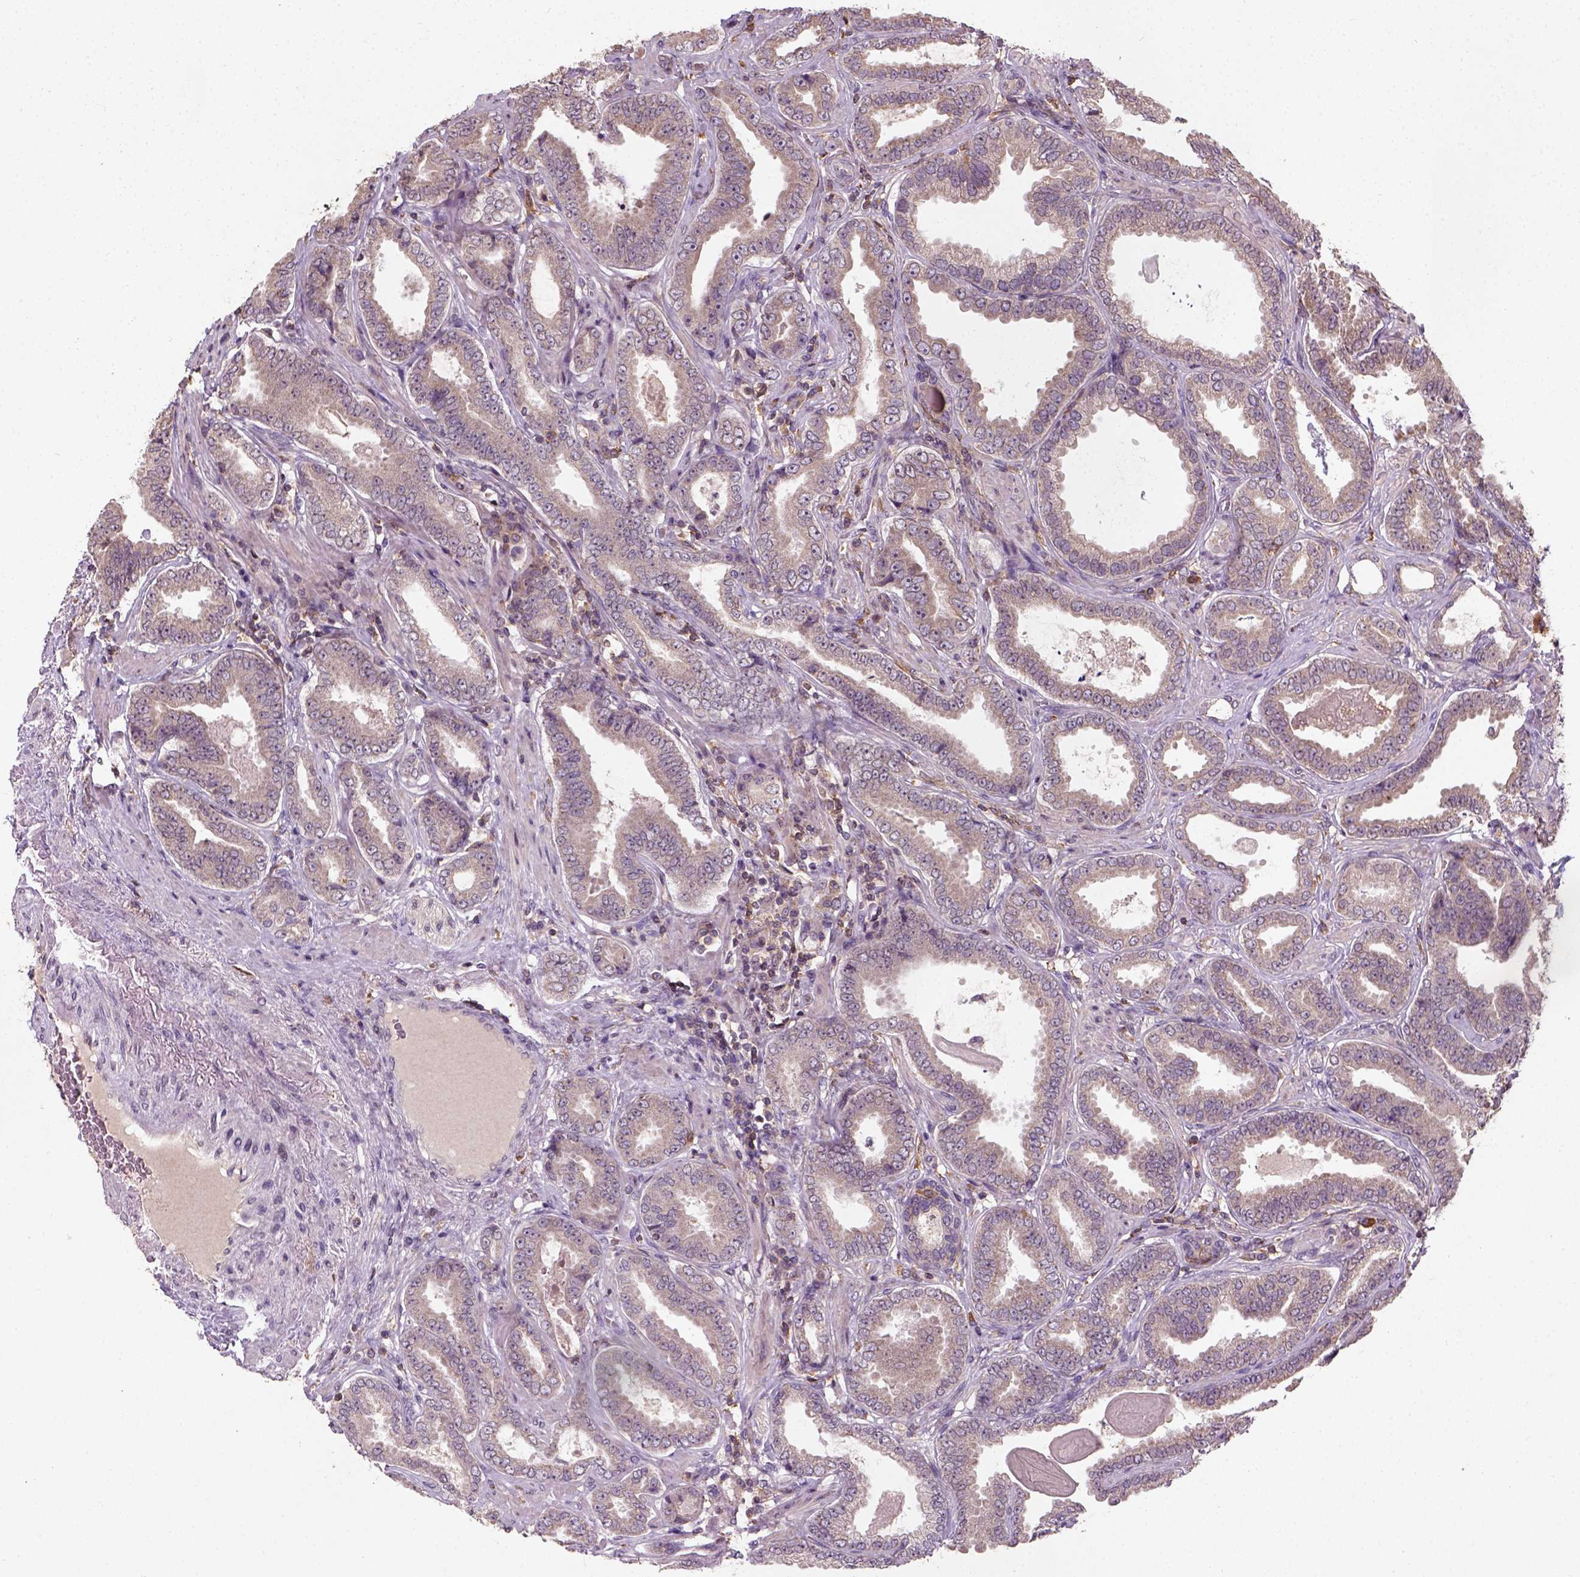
{"staining": {"intensity": "moderate", "quantity": "<25%", "location": "cytoplasmic/membranous"}, "tissue": "prostate cancer", "cell_type": "Tumor cells", "image_type": "cancer", "snomed": [{"axis": "morphology", "description": "Adenocarcinoma, NOS"}, {"axis": "topography", "description": "Prostate"}], "caption": "Immunohistochemical staining of prostate cancer (adenocarcinoma) exhibits low levels of moderate cytoplasmic/membranous expression in about <25% of tumor cells. Using DAB (brown) and hematoxylin (blue) stains, captured at high magnification using brightfield microscopy.", "gene": "CAMKK1", "patient": {"sex": "male", "age": 64}}